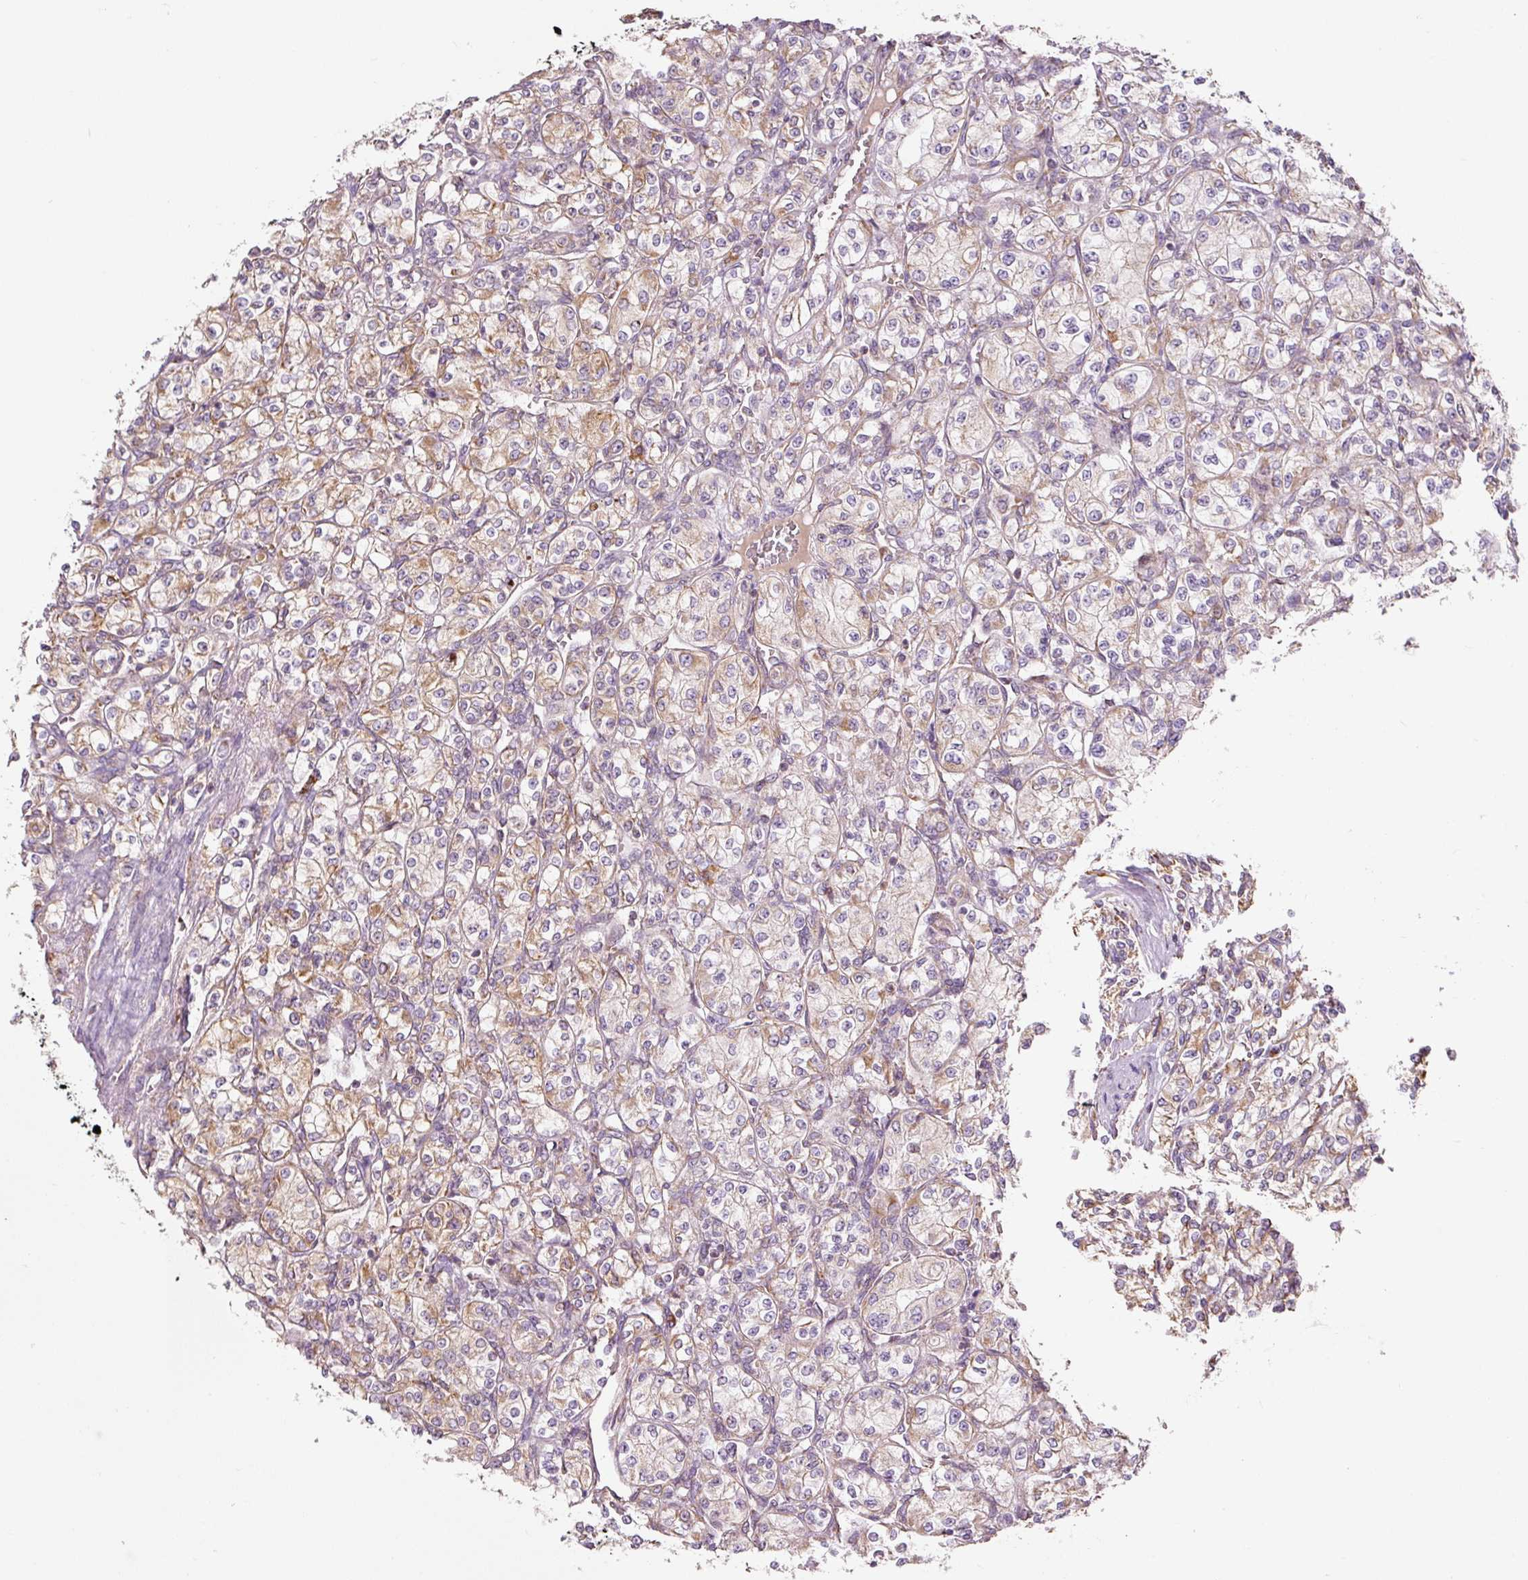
{"staining": {"intensity": "moderate", "quantity": "25%-75%", "location": "cytoplasmic/membranous"}, "tissue": "renal cancer", "cell_type": "Tumor cells", "image_type": "cancer", "snomed": [{"axis": "morphology", "description": "Adenocarcinoma, NOS"}, {"axis": "topography", "description": "Kidney"}], "caption": "Moderate cytoplasmic/membranous positivity for a protein is present in about 25%-75% of tumor cells of renal cancer (adenocarcinoma) using immunohistochemistry (IHC).", "gene": "MORN4", "patient": {"sex": "male", "age": 77}}